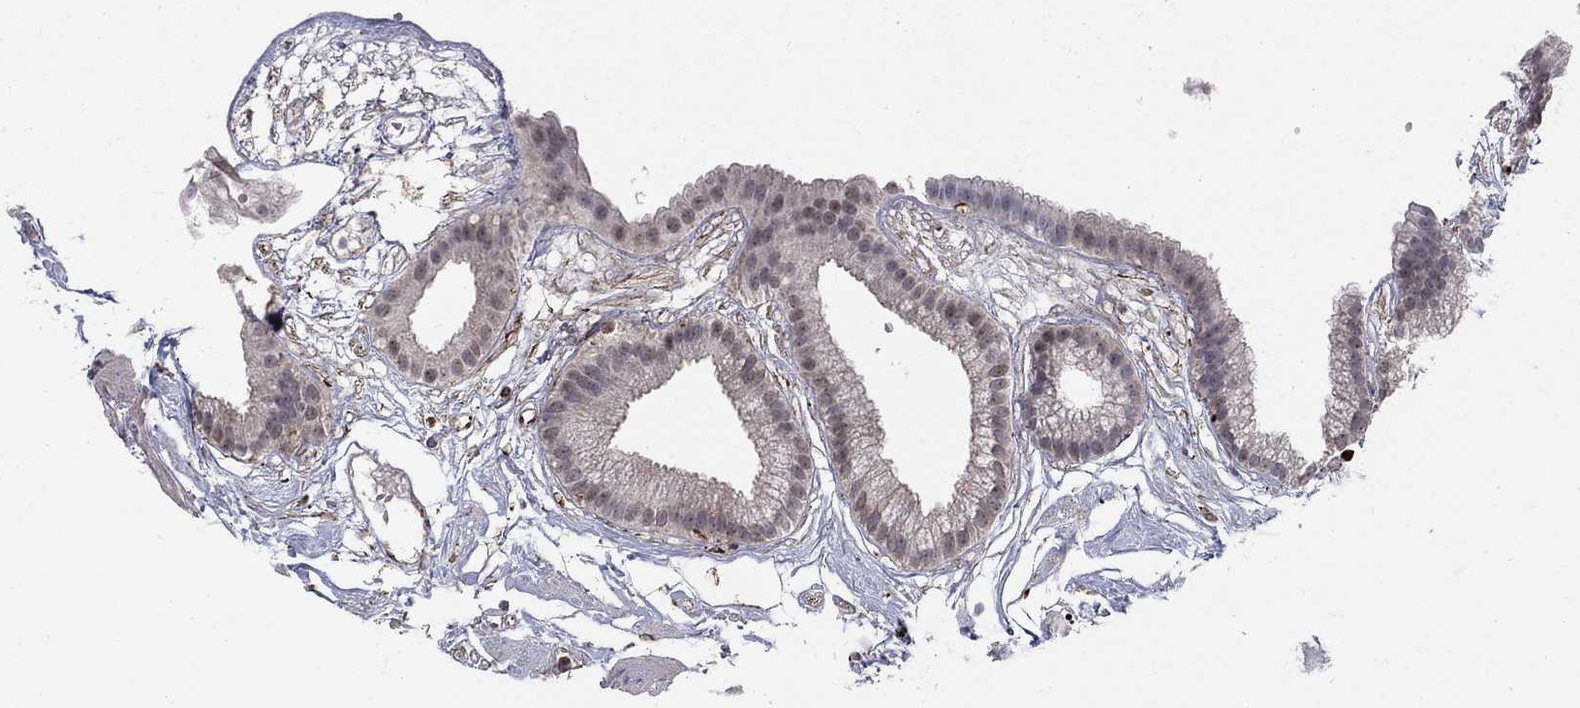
{"staining": {"intensity": "negative", "quantity": "none", "location": "none"}, "tissue": "gallbladder", "cell_type": "Glandular cells", "image_type": "normal", "snomed": [{"axis": "morphology", "description": "Normal tissue, NOS"}, {"axis": "topography", "description": "Gallbladder"}], "caption": "The micrograph reveals no staining of glandular cells in benign gallbladder. The staining was performed using DAB to visualize the protein expression in brown, while the nuclei were stained in blue with hematoxylin (Magnification: 20x).", "gene": "MSRA", "patient": {"sex": "female", "age": 45}}